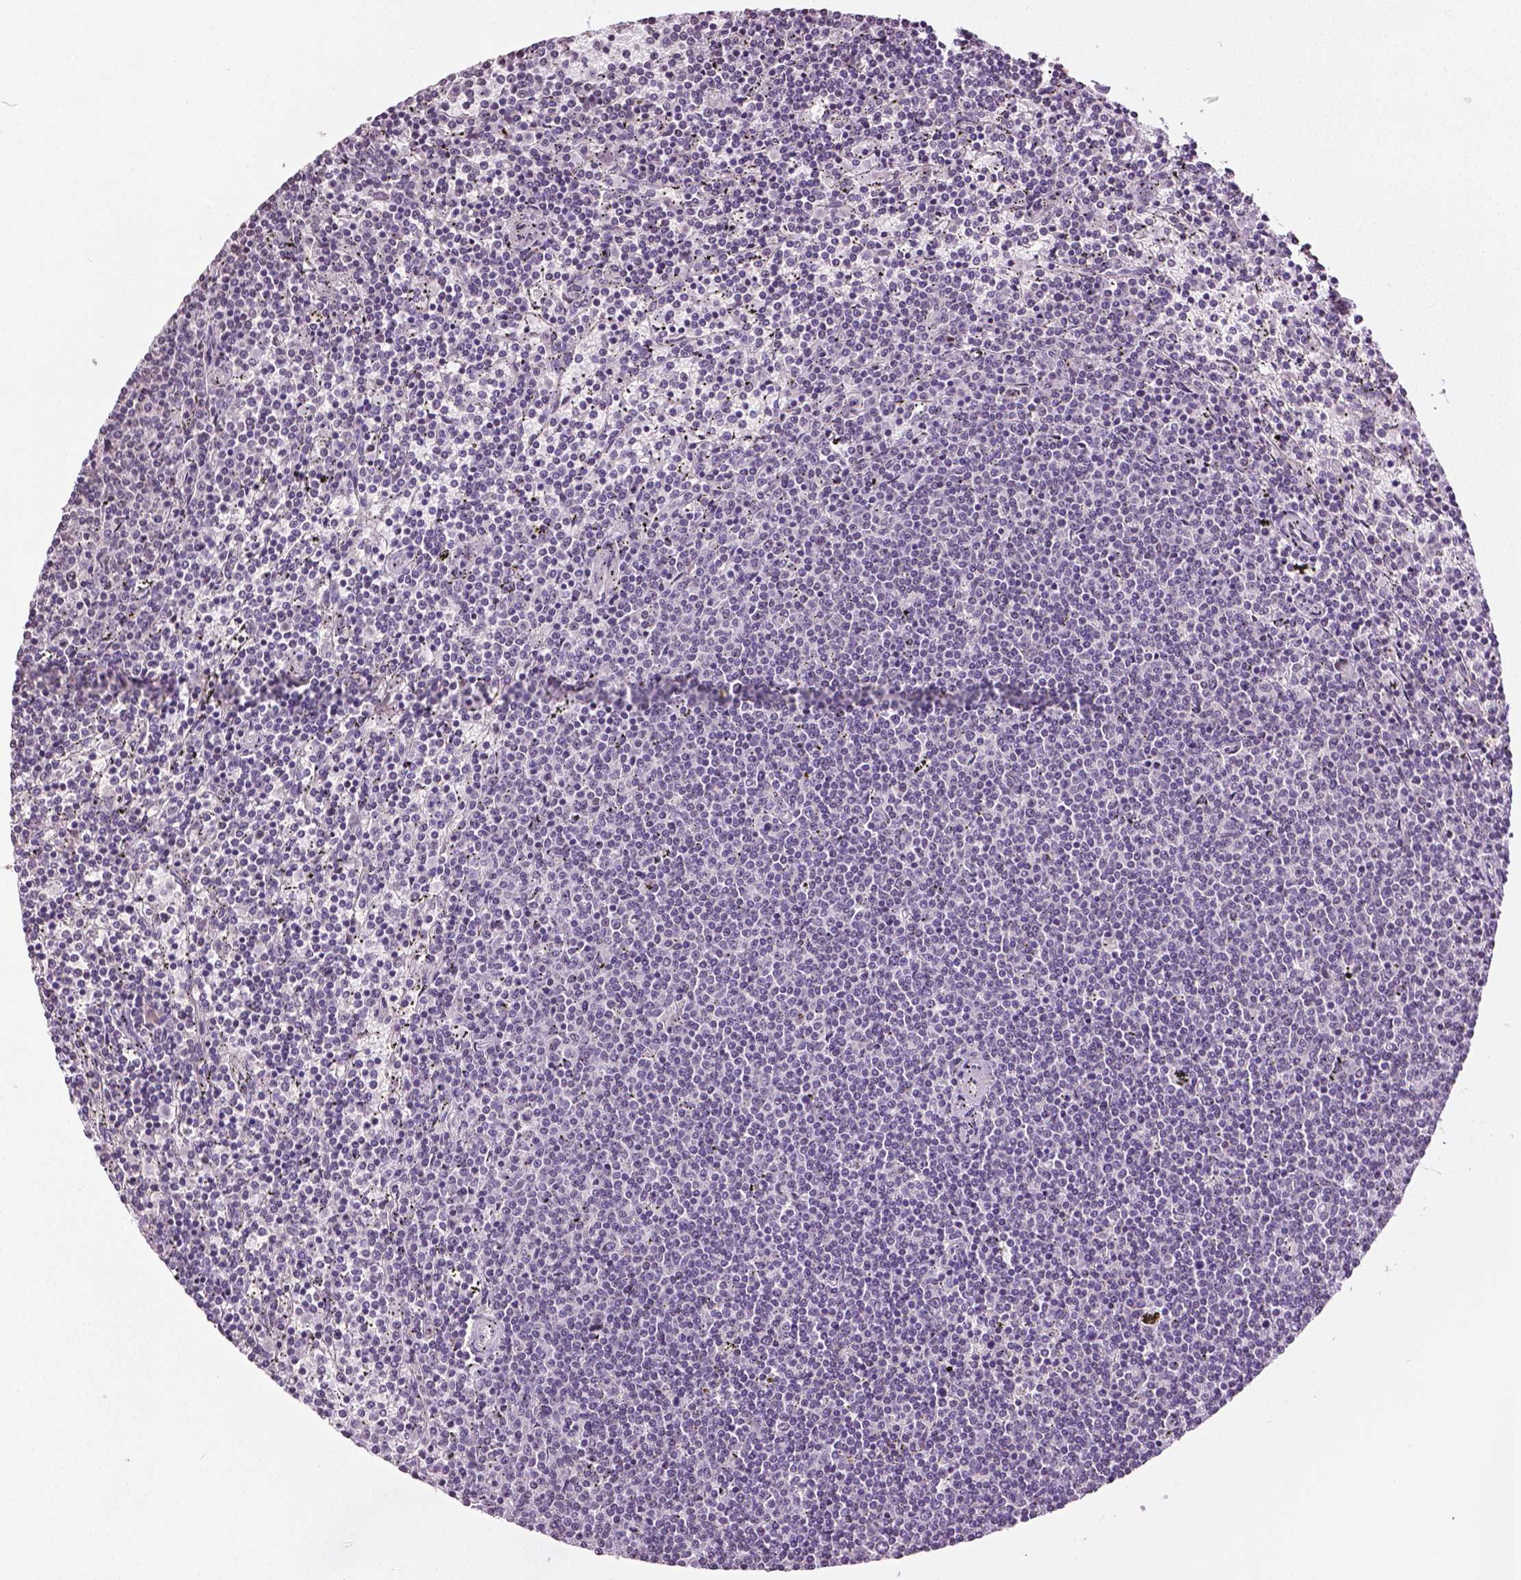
{"staining": {"intensity": "negative", "quantity": "none", "location": "none"}, "tissue": "lymphoma", "cell_type": "Tumor cells", "image_type": "cancer", "snomed": [{"axis": "morphology", "description": "Malignant lymphoma, non-Hodgkin's type, Low grade"}, {"axis": "topography", "description": "Spleen"}], "caption": "High magnification brightfield microscopy of lymphoma stained with DAB (brown) and counterstained with hematoxylin (blue): tumor cells show no significant expression. (Brightfield microscopy of DAB IHC at high magnification).", "gene": "DLX5", "patient": {"sex": "female", "age": 50}}